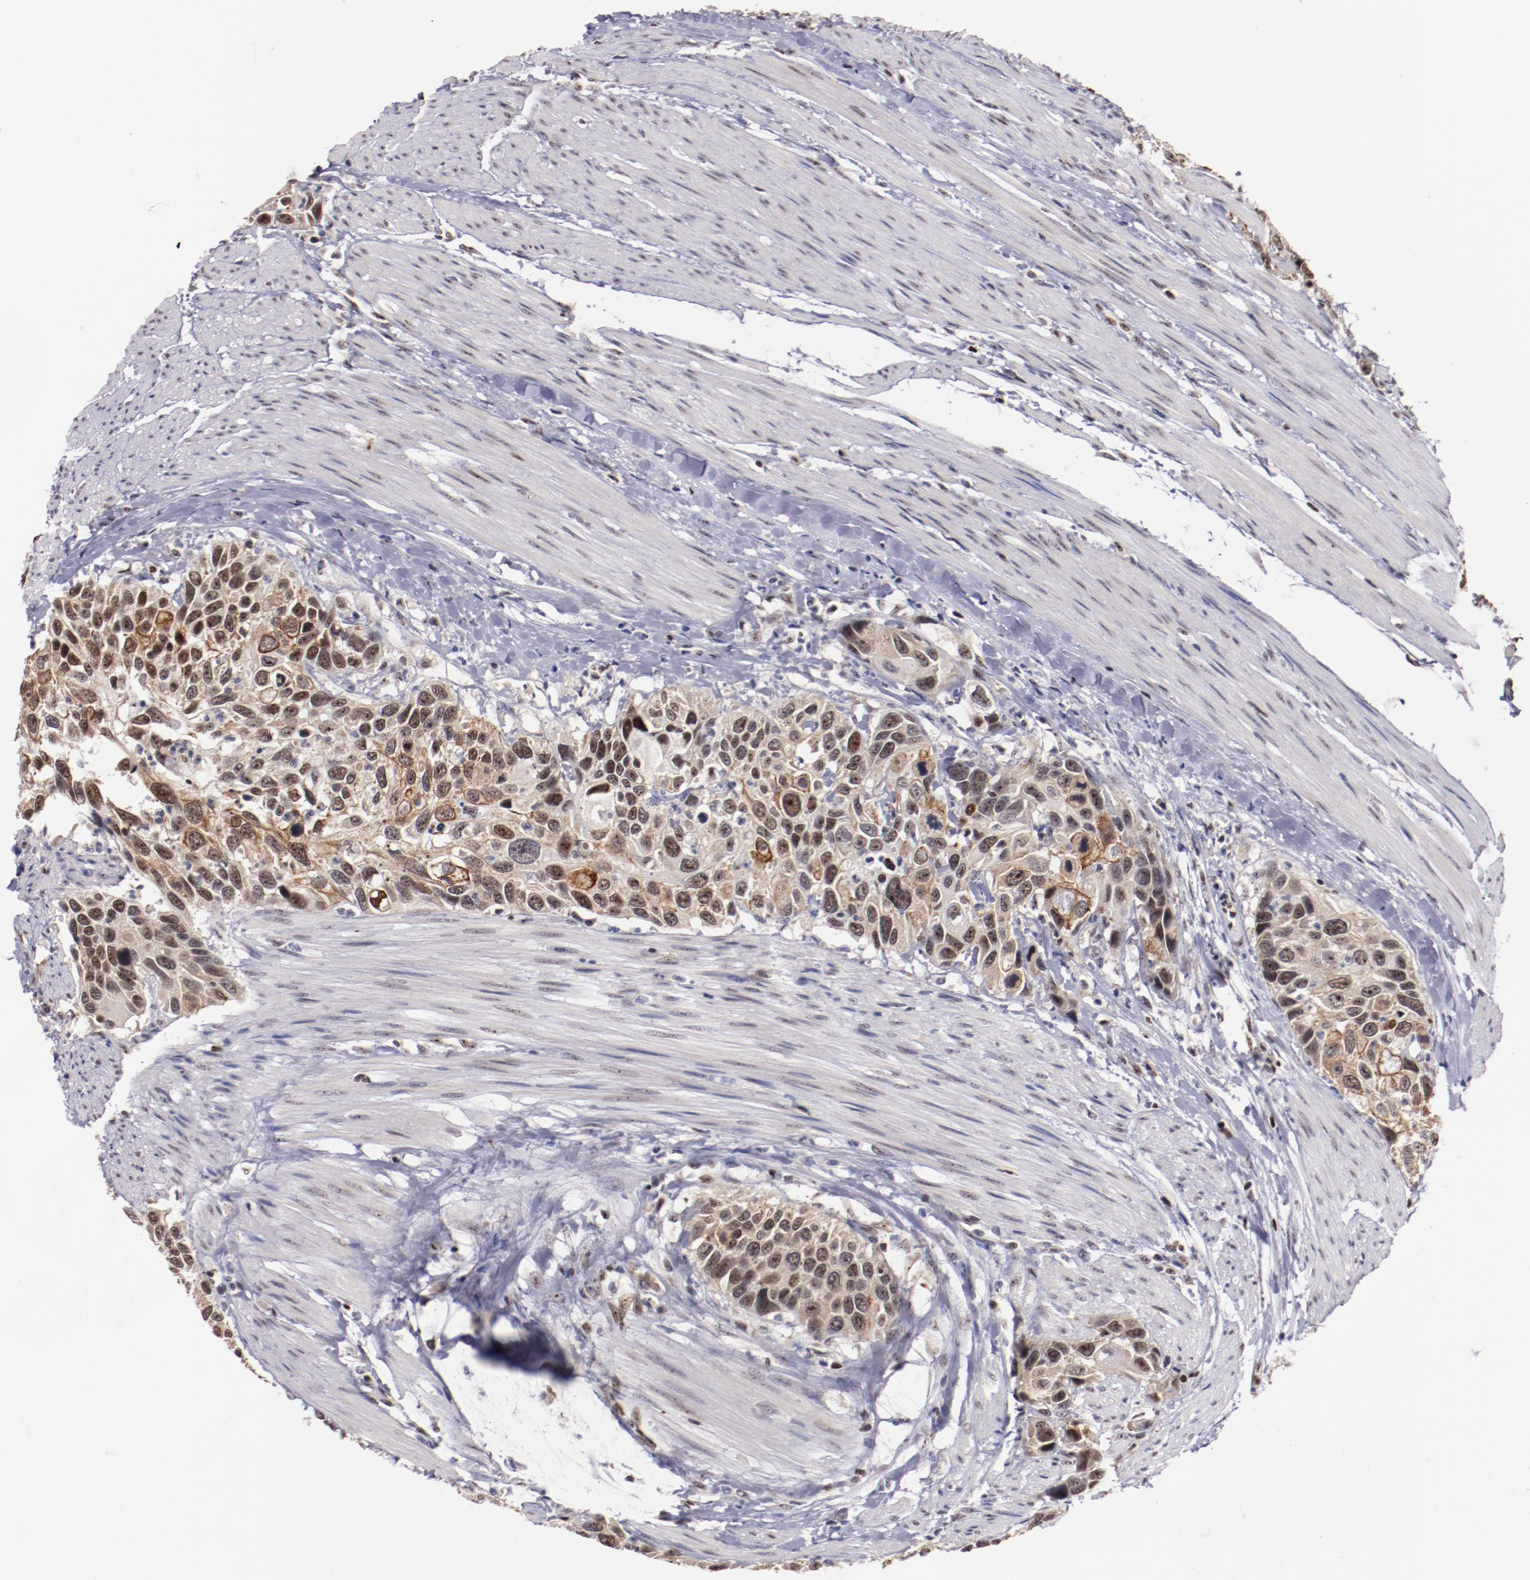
{"staining": {"intensity": "moderate", "quantity": "25%-75%", "location": "cytoplasmic/membranous,nuclear"}, "tissue": "urothelial cancer", "cell_type": "Tumor cells", "image_type": "cancer", "snomed": [{"axis": "morphology", "description": "Urothelial carcinoma, High grade"}, {"axis": "topography", "description": "Urinary bladder"}], "caption": "The histopathology image exhibits staining of high-grade urothelial carcinoma, revealing moderate cytoplasmic/membranous and nuclear protein staining (brown color) within tumor cells.", "gene": "DDX24", "patient": {"sex": "male", "age": 66}}